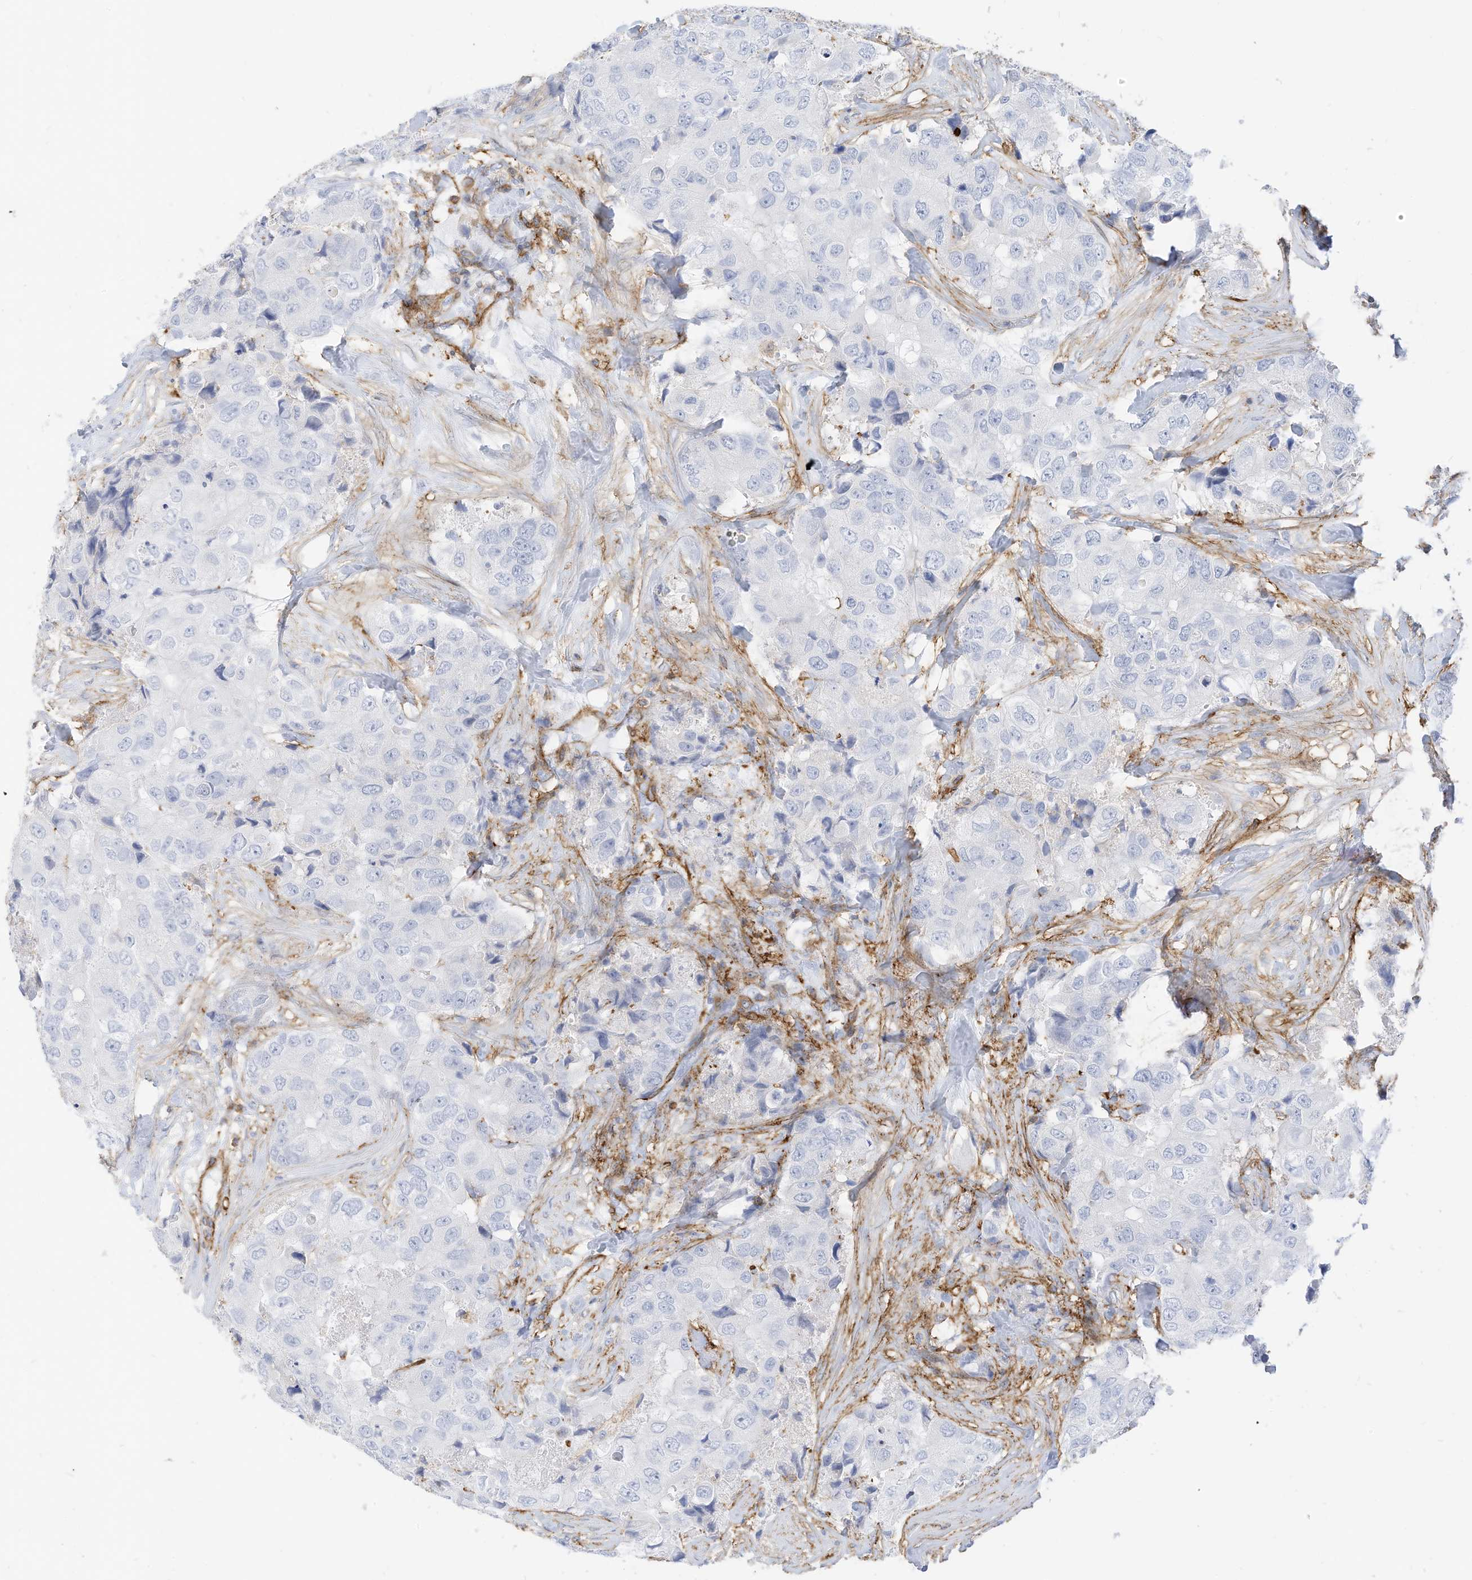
{"staining": {"intensity": "negative", "quantity": "none", "location": "none"}, "tissue": "breast cancer", "cell_type": "Tumor cells", "image_type": "cancer", "snomed": [{"axis": "morphology", "description": "Duct carcinoma"}, {"axis": "topography", "description": "Breast"}], "caption": "This is an IHC micrograph of human breast intraductal carcinoma. There is no staining in tumor cells.", "gene": "TXNDC9", "patient": {"sex": "female", "age": 62}}